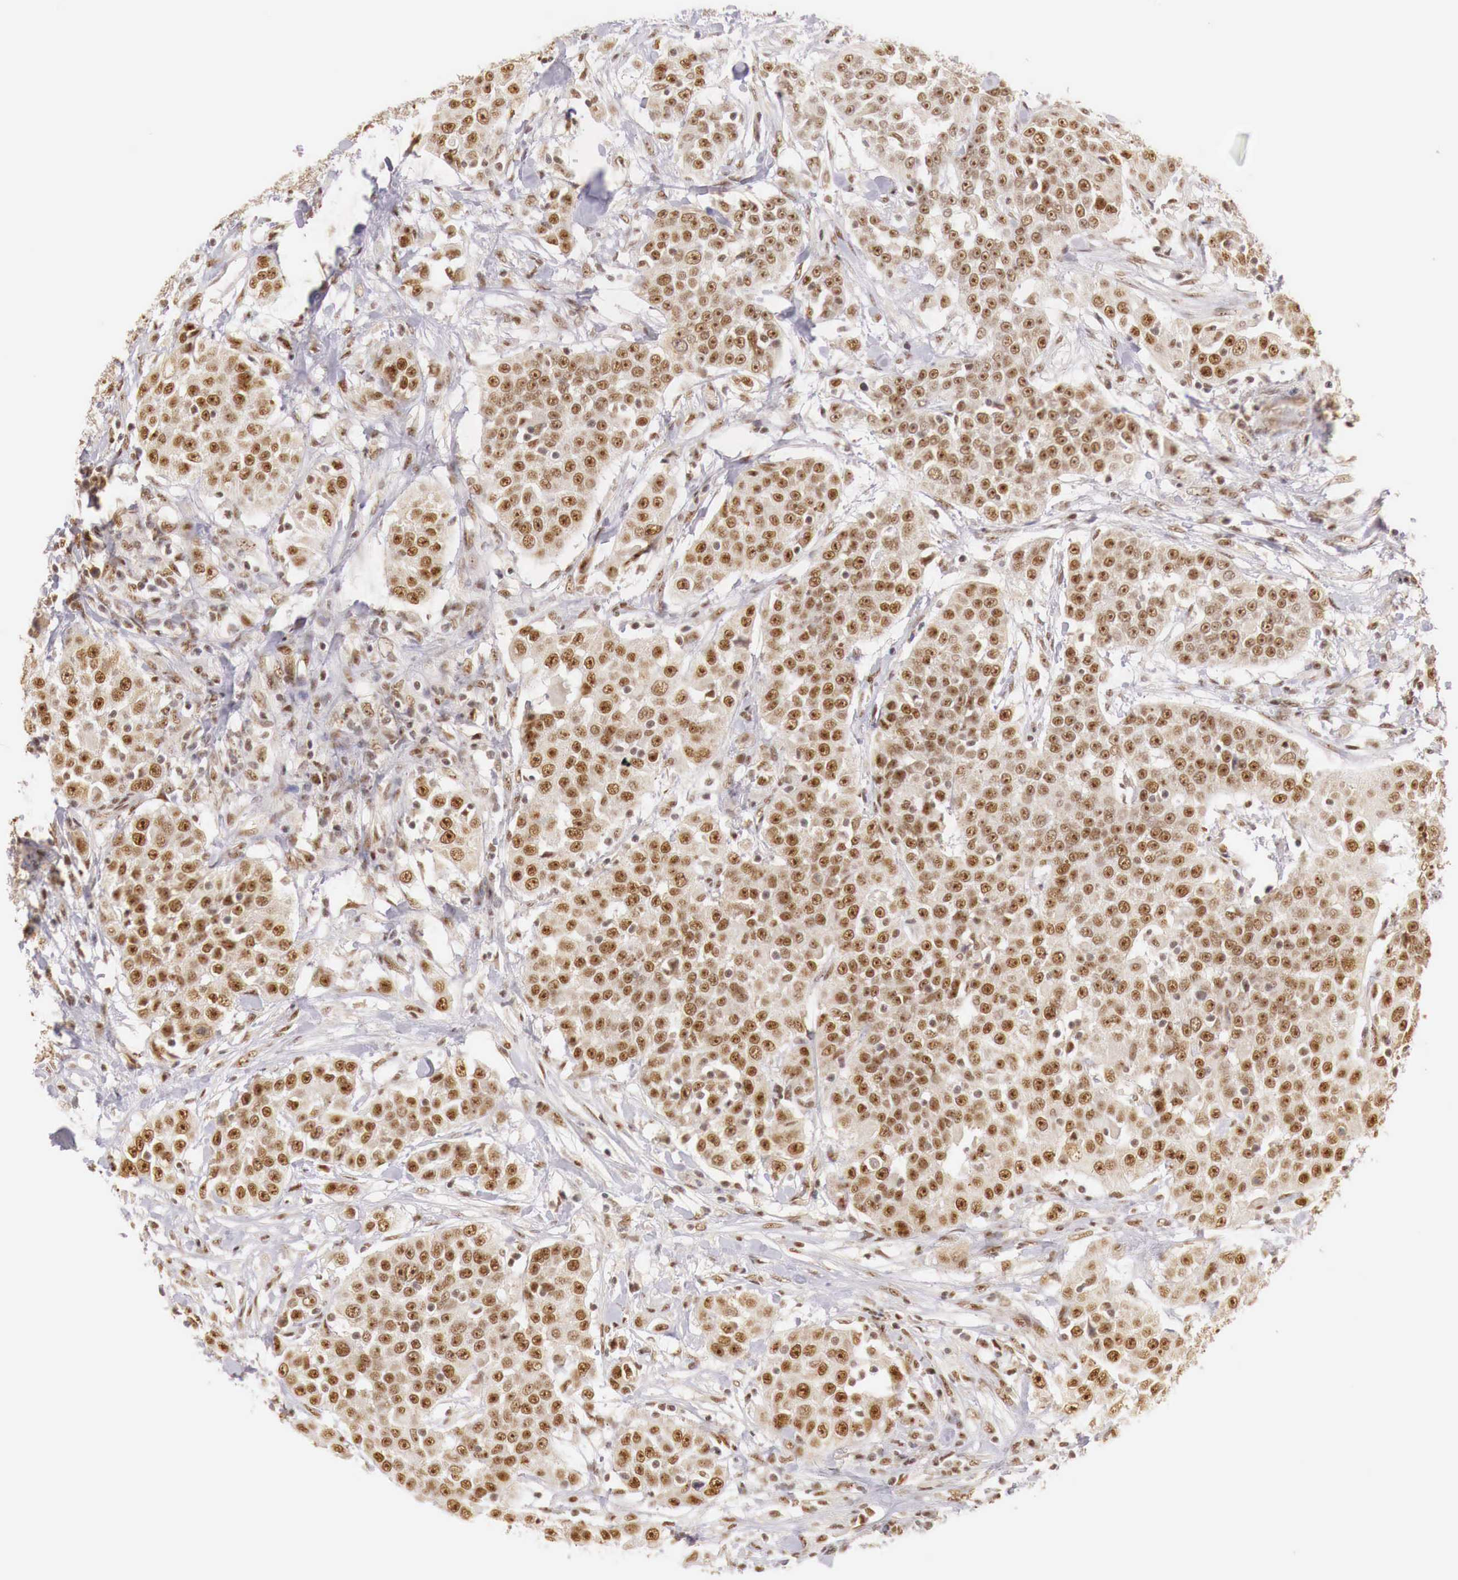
{"staining": {"intensity": "moderate", "quantity": ">75%", "location": "cytoplasmic/membranous,nuclear"}, "tissue": "urothelial cancer", "cell_type": "Tumor cells", "image_type": "cancer", "snomed": [{"axis": "morphology", "description": "Urothelial carcinoma, High grade"}, {"axis": "topography", "description": "Urinary bladder"}], "caption": "Urothelial cancer stained with a protein marker reveals moderate staining in tumor cells.", "gene": "GPKOW", "patient": {"sex": "female", "age": 80}}